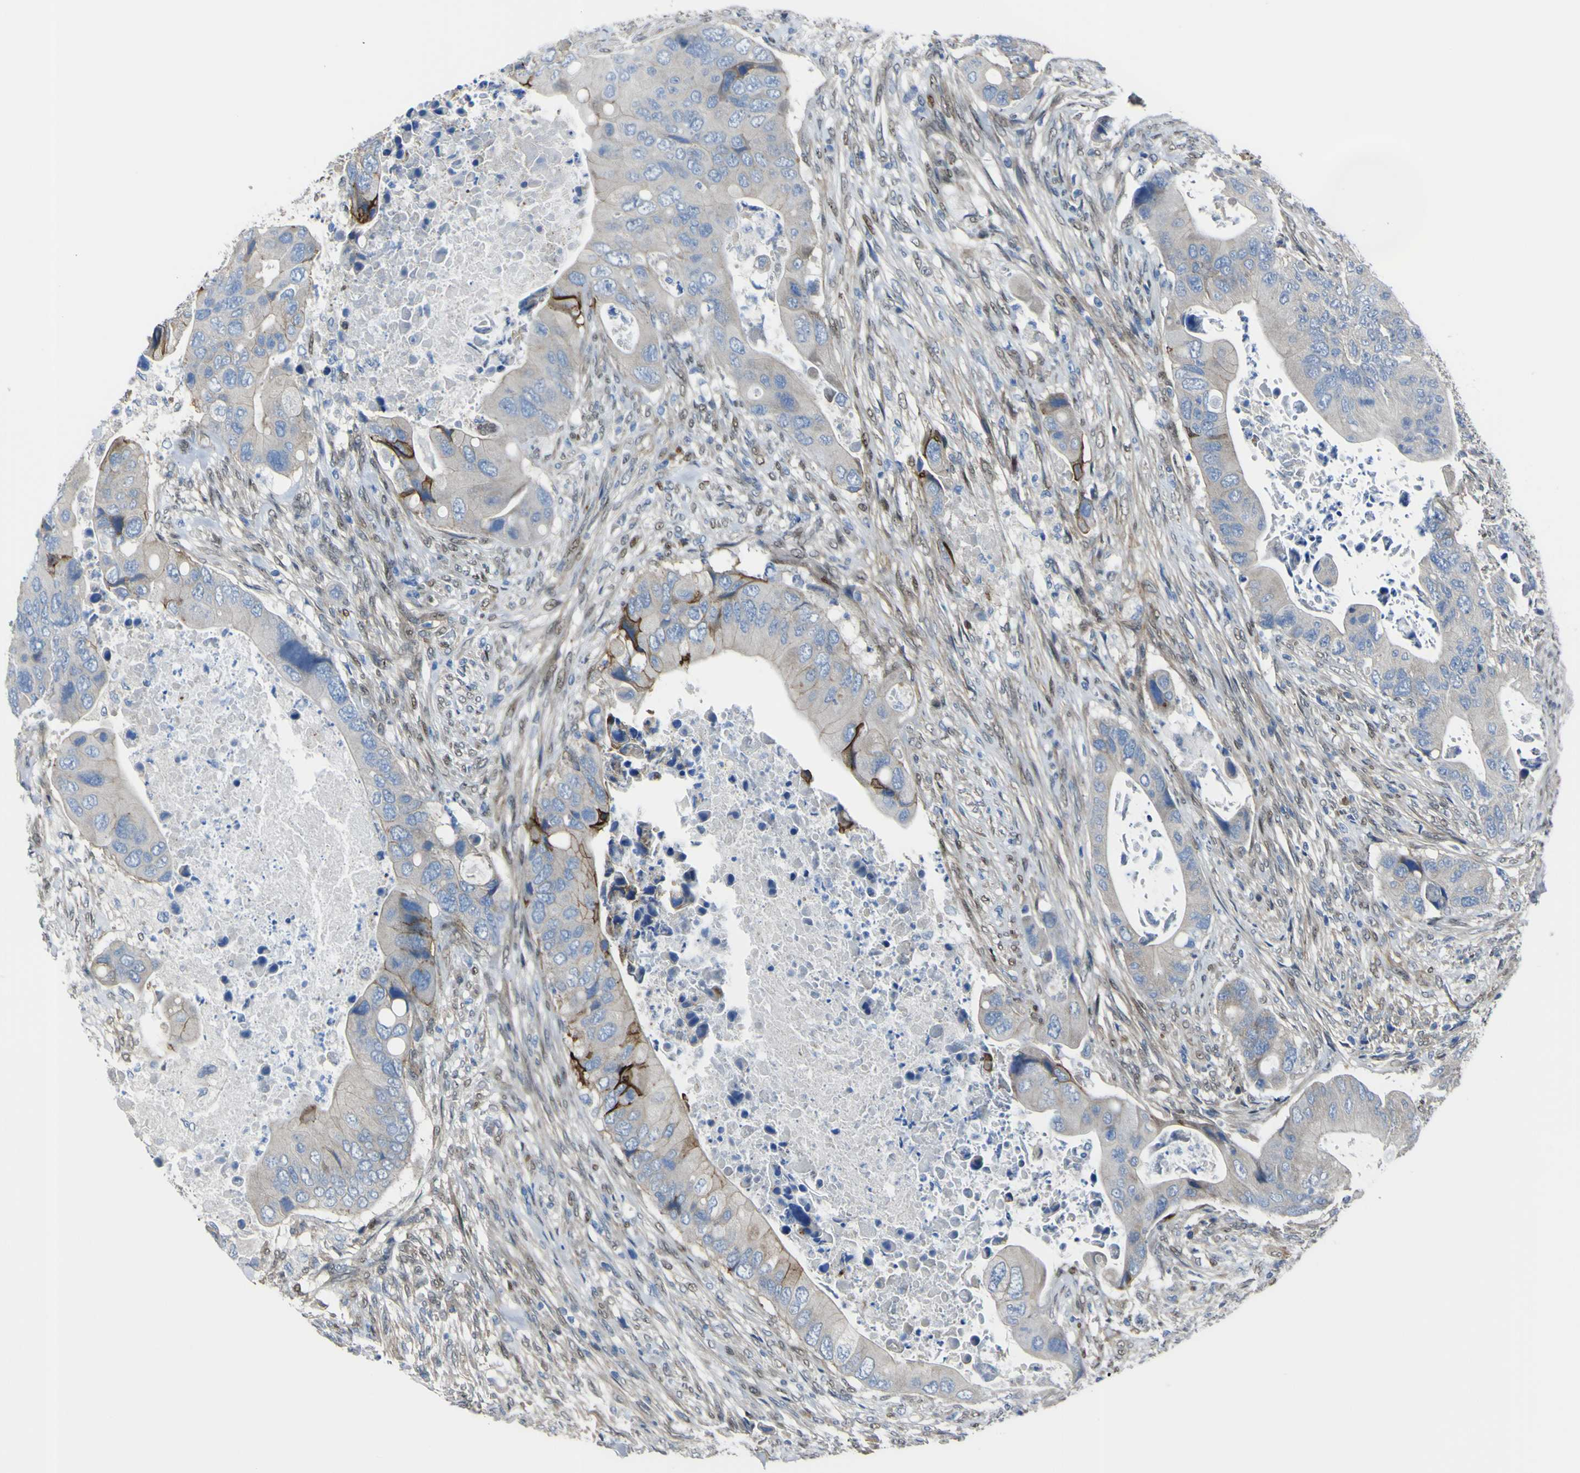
{"staining": {"intensity": "strong", "quantity": "<25%", "location": "cytoplasmic/membranous"}, "tissue": "colorectal cancer", "cell_type": "Tumor cells", "image_type": "cancer", "snomed": [{"axis": "morphology", "description": "Adenocarcinoma, NOS"}, {"axis": "topography", "description": "Rectum"}], "caption": "Colorectal cancer tissue reveals strong cytoplasmic/membranous positivity in approximately <25% of tumor cells", "gene": "LRRN1", "patient": {"sex": "female", "age": 57}}